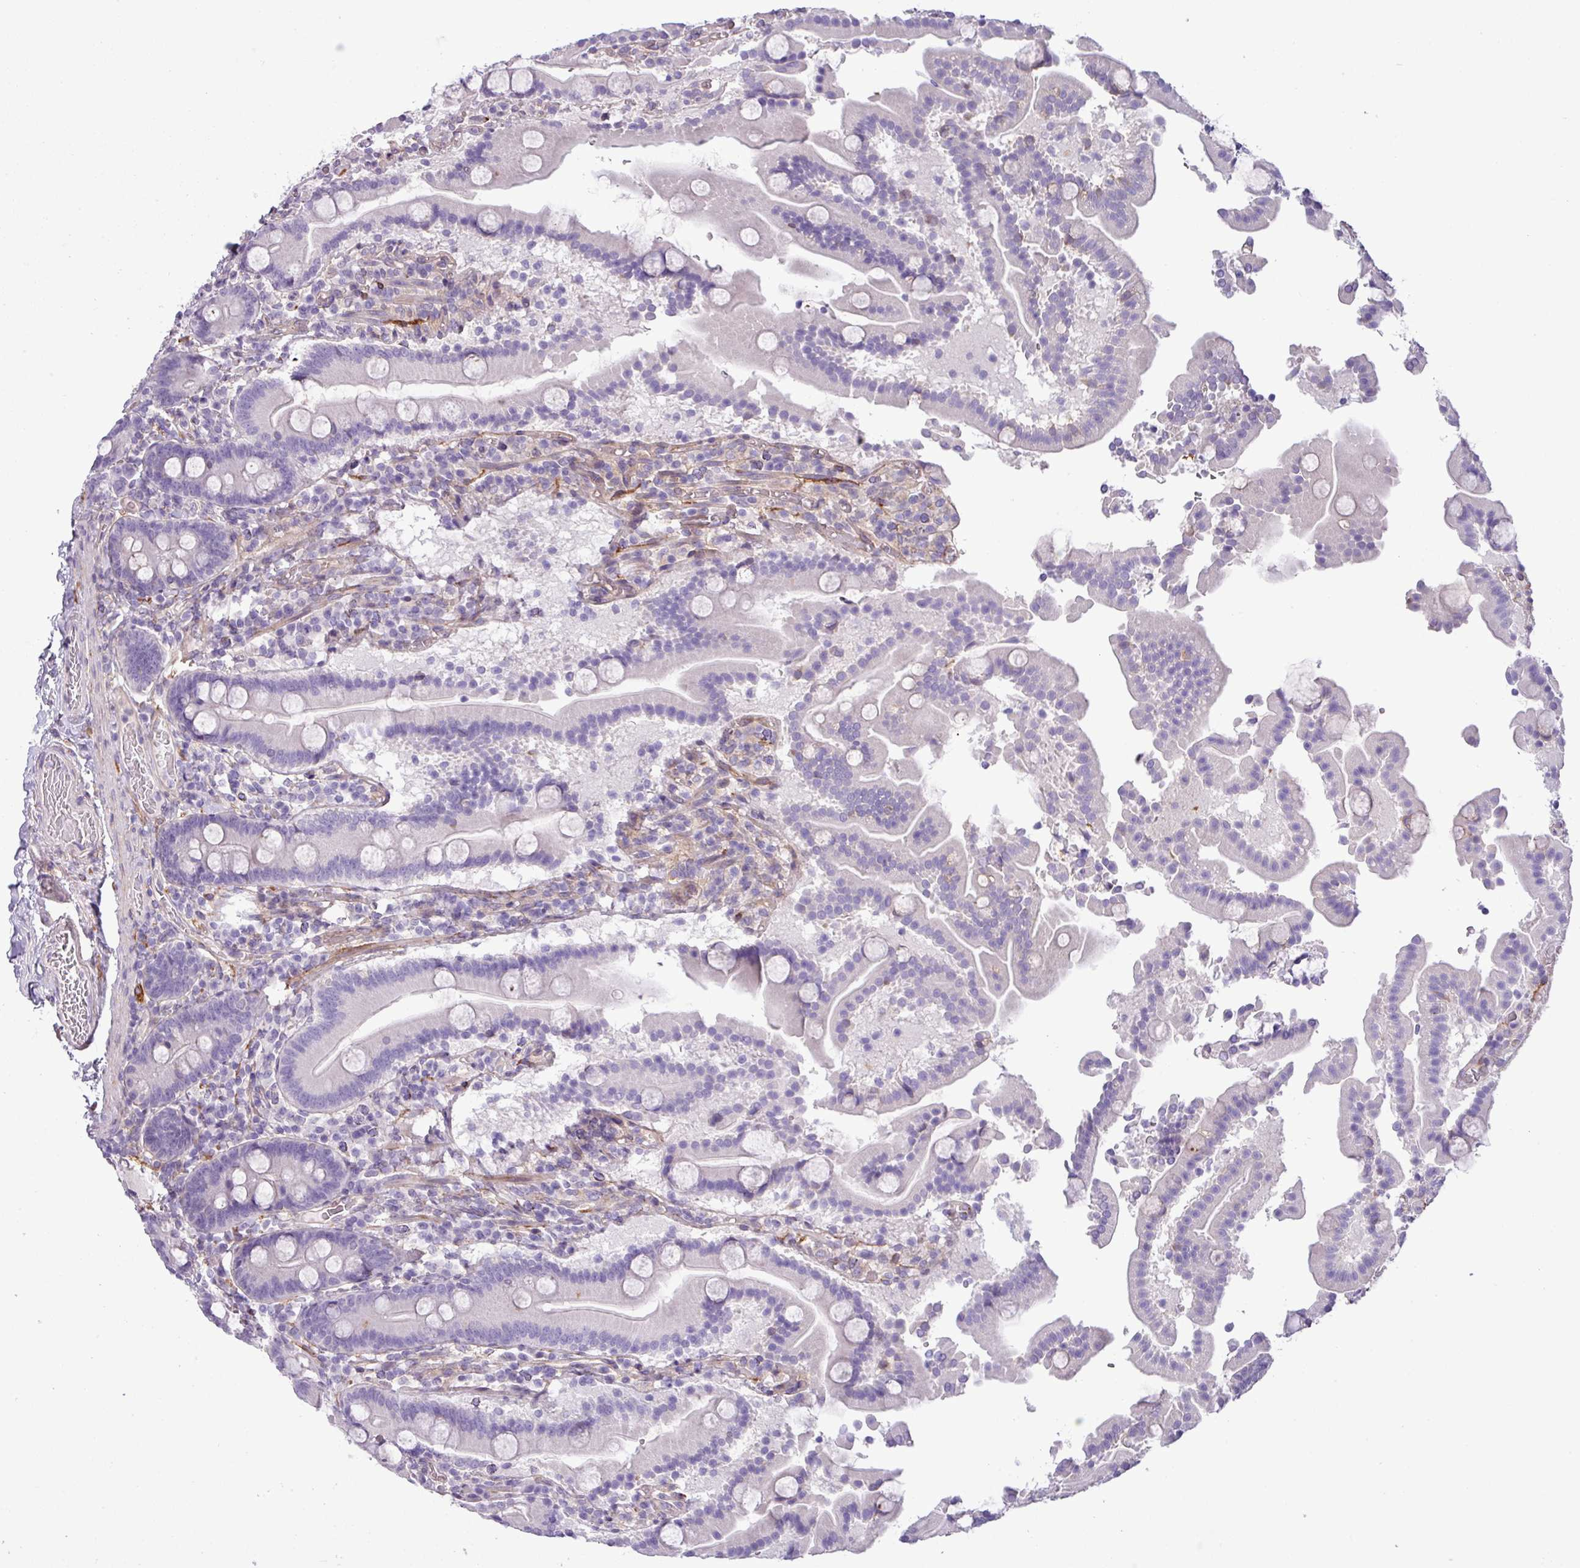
{"staining": {"intensity": "negative", "quantity": "none", "location": "none"}, "tissue": "duodenum", "cell_type": "Glandular cells", "image_type": "normal", "snomed": [{"axis": "morphology", "description": "Normal tissue, NOS"}, {"axis": "topography", "description": "Duodenum"}], "caption": "Immunohistochemical staining of unremarkable human duodenum reveals no significant expression in glandular cells.", "gene": "KIRREL3", "patient": {"sex": "male", "age": 55}}